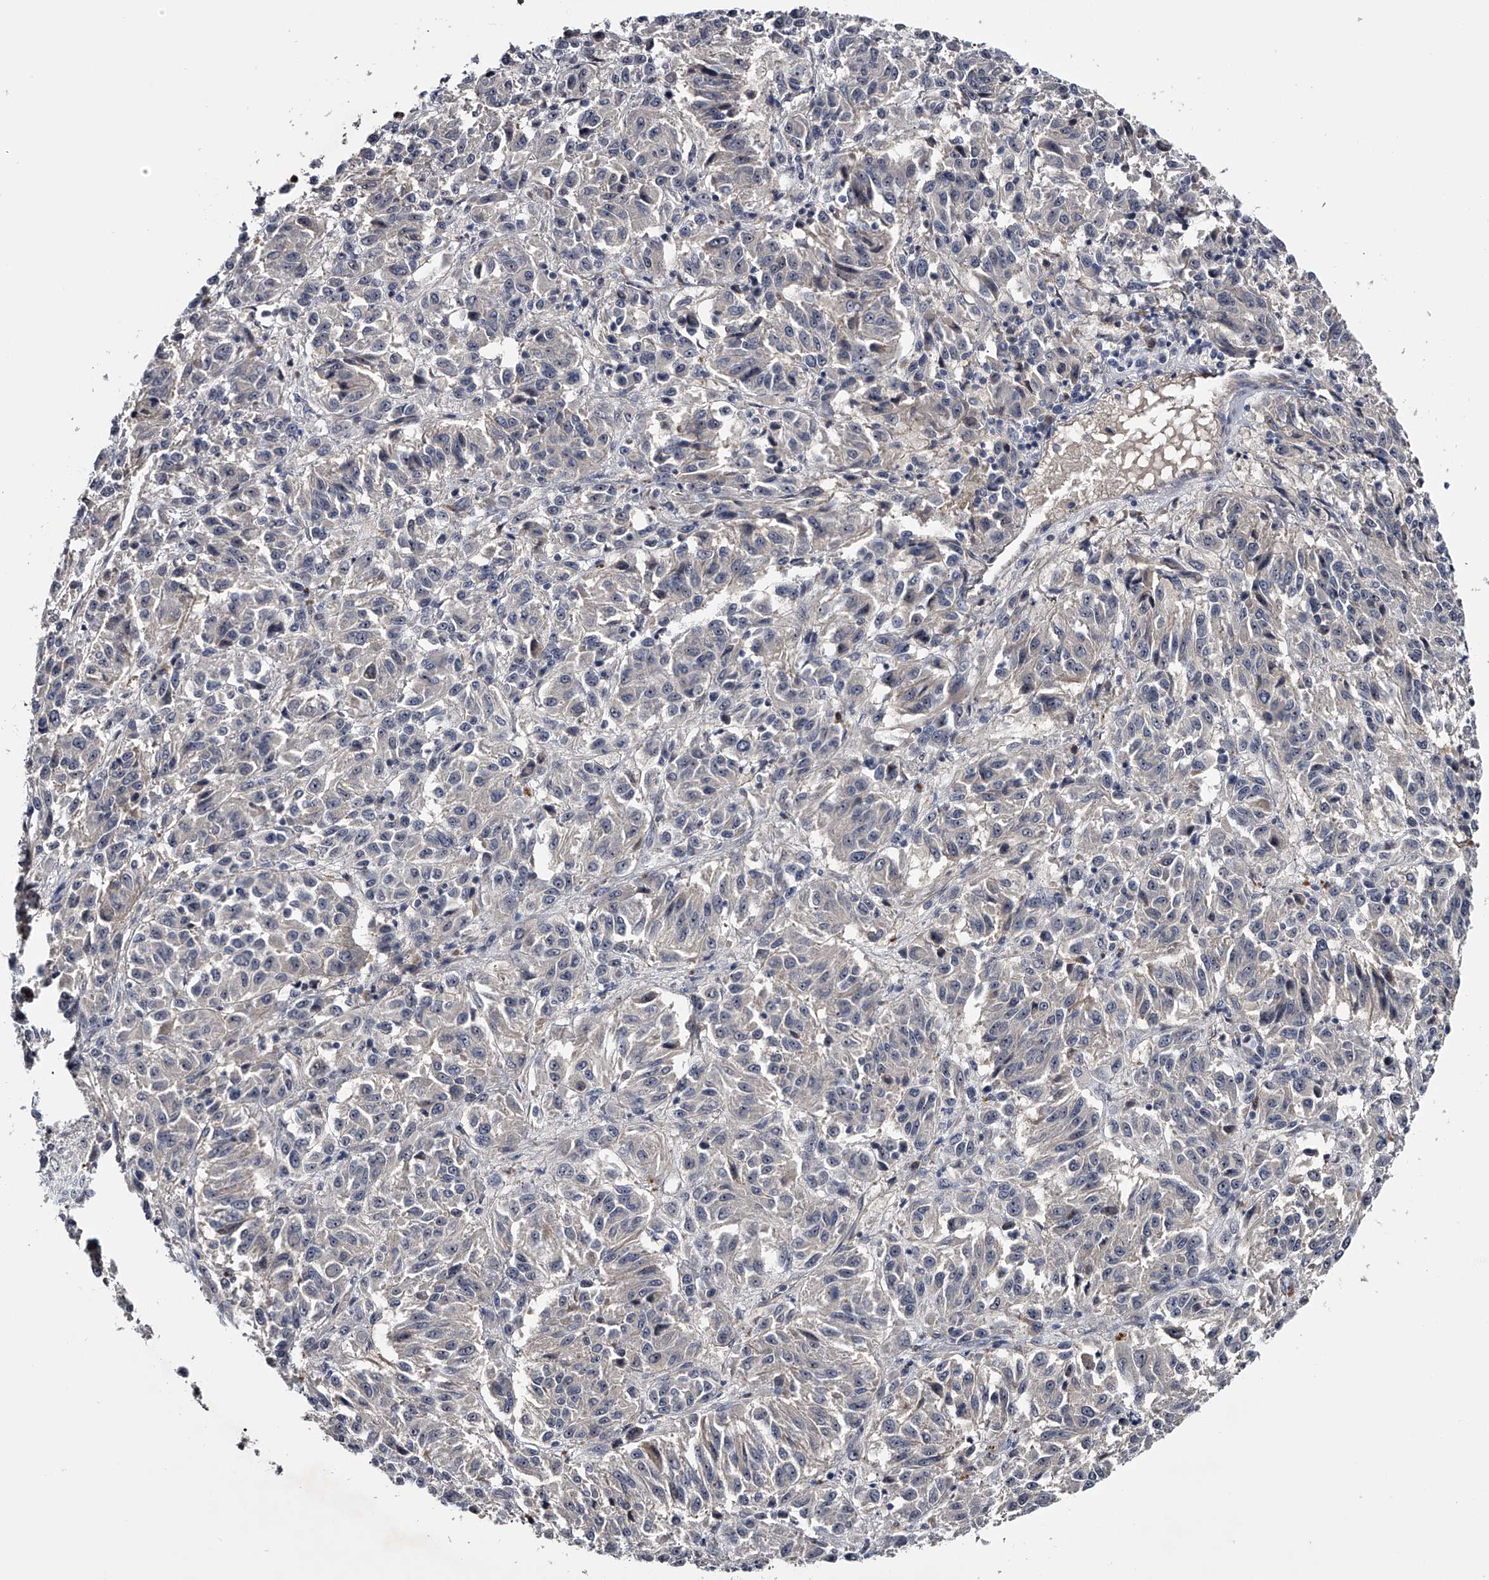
{"staining": {"intensity": "weak", "quantity": "25%-75%", "location": "nuclear"}, "tissue": "melanoma", "cell_type": "Tumor cells", "image_type": "cancer", "snomed": [{"axis": "morphology", "description": "Malignant melanoma, Metastatic site"}, {"axis": "topography", "description": "Lung"}], "caption": "A brown stain labels weak nuclear positivity of a protein in human melanoma tumor cells. (DAB = brown stain, brightfield microscopy at high magnification).", "gene": "MDN1", "patient": {"sex": "male", "age": 64}}